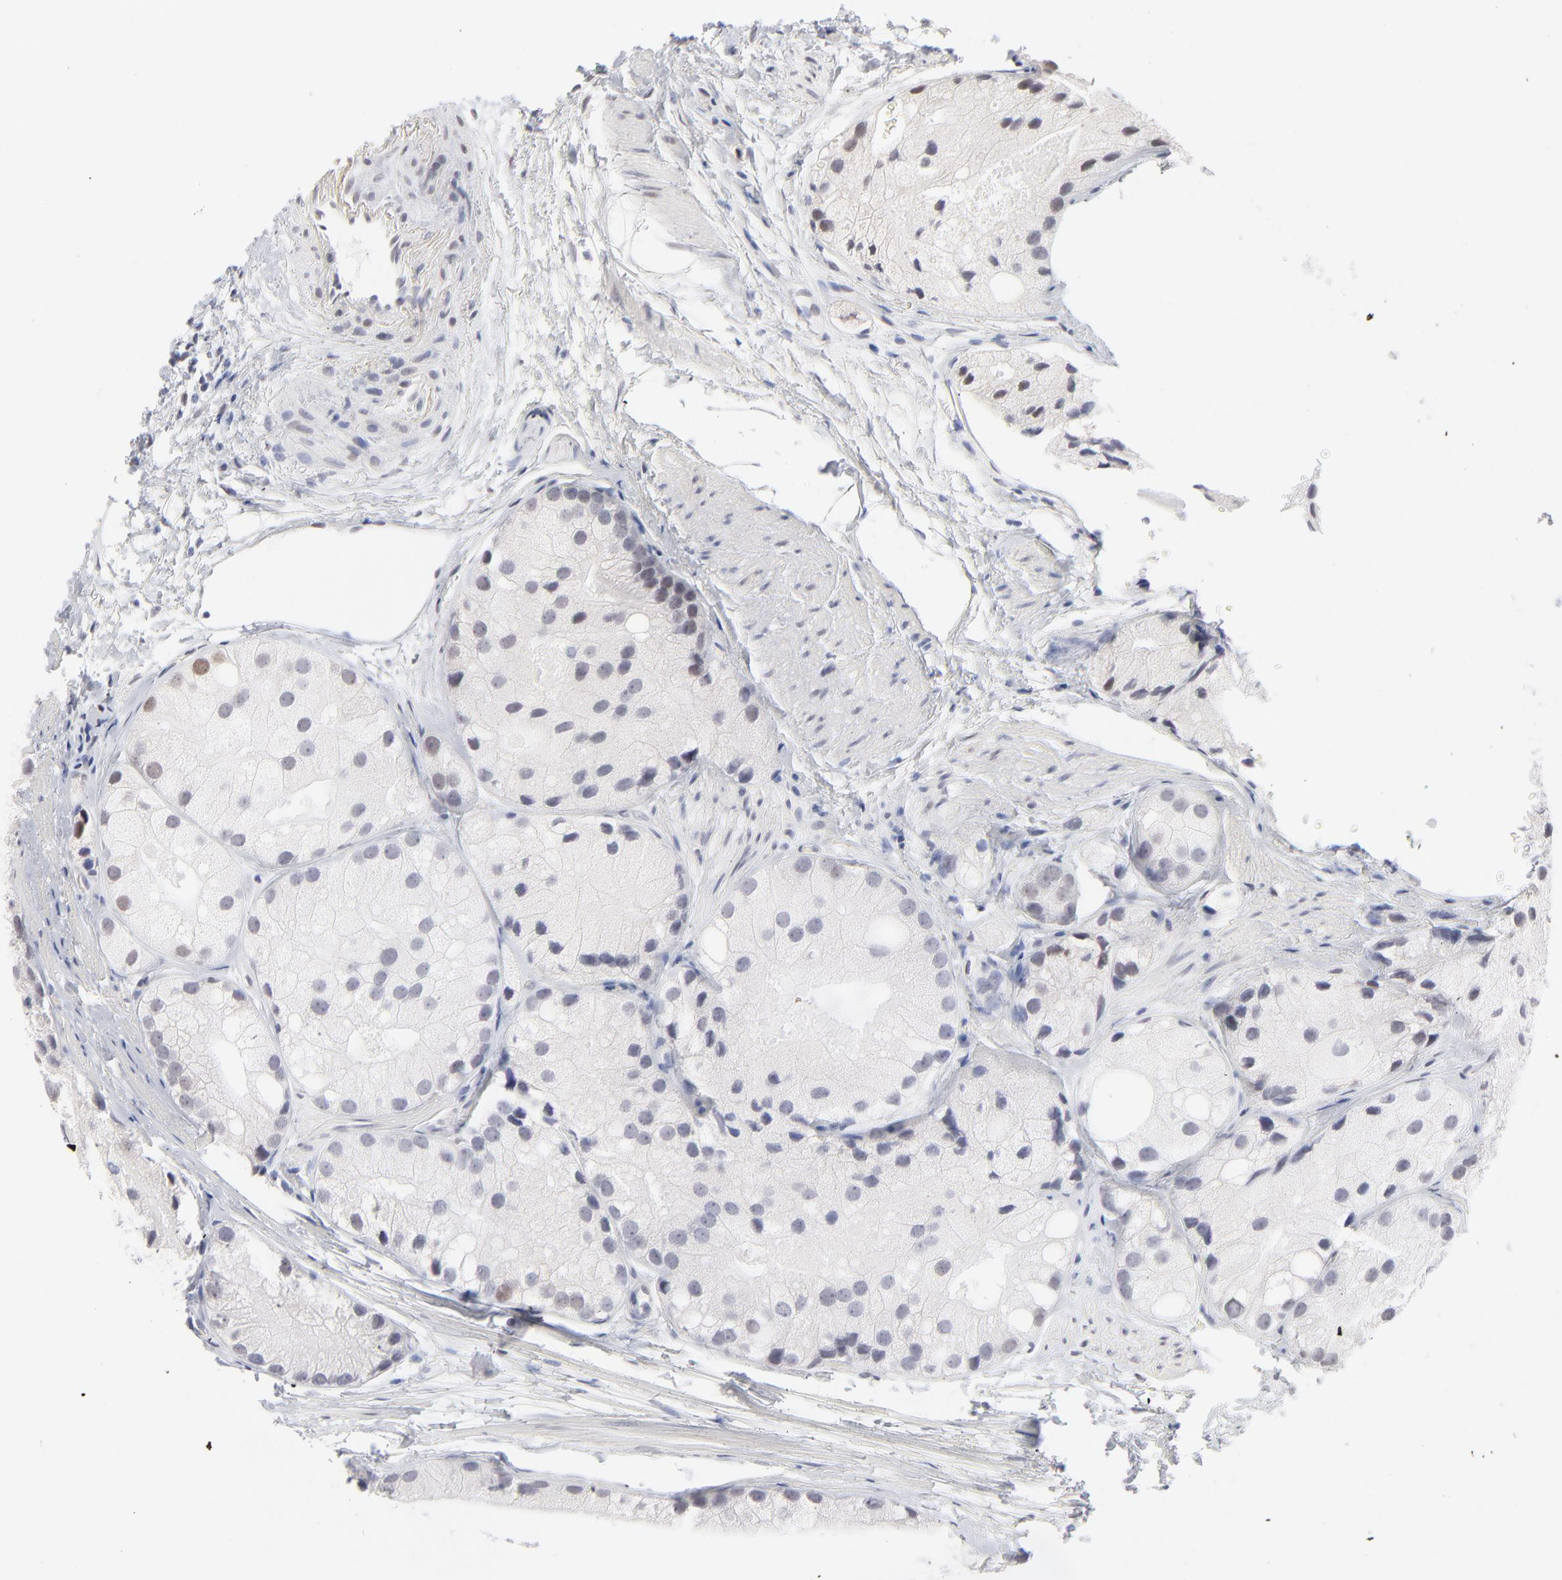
{"staining": {"intensity": "weak", "quantity": "<25%", "location": "nuclear"}, "tissue": "prostate cancer", "cell_type": "Tumor cells", "image_type": "cancer", "snomed": [{"axis": "morphology", "description": "Adenocarcinoma, Low grade"}, {"axis": "topography", "description": "Prostate"}], "caption": "An immunohistochemistry photomicrograph of prostate cancer (adenocarcinoma (low-grade)) is shown. There is no staining in tumor cells of prostate cancer (adenocarcinoma (low-grade)).", "gene": "RBM3", "patient": {"sex": "male", "age": 69}}